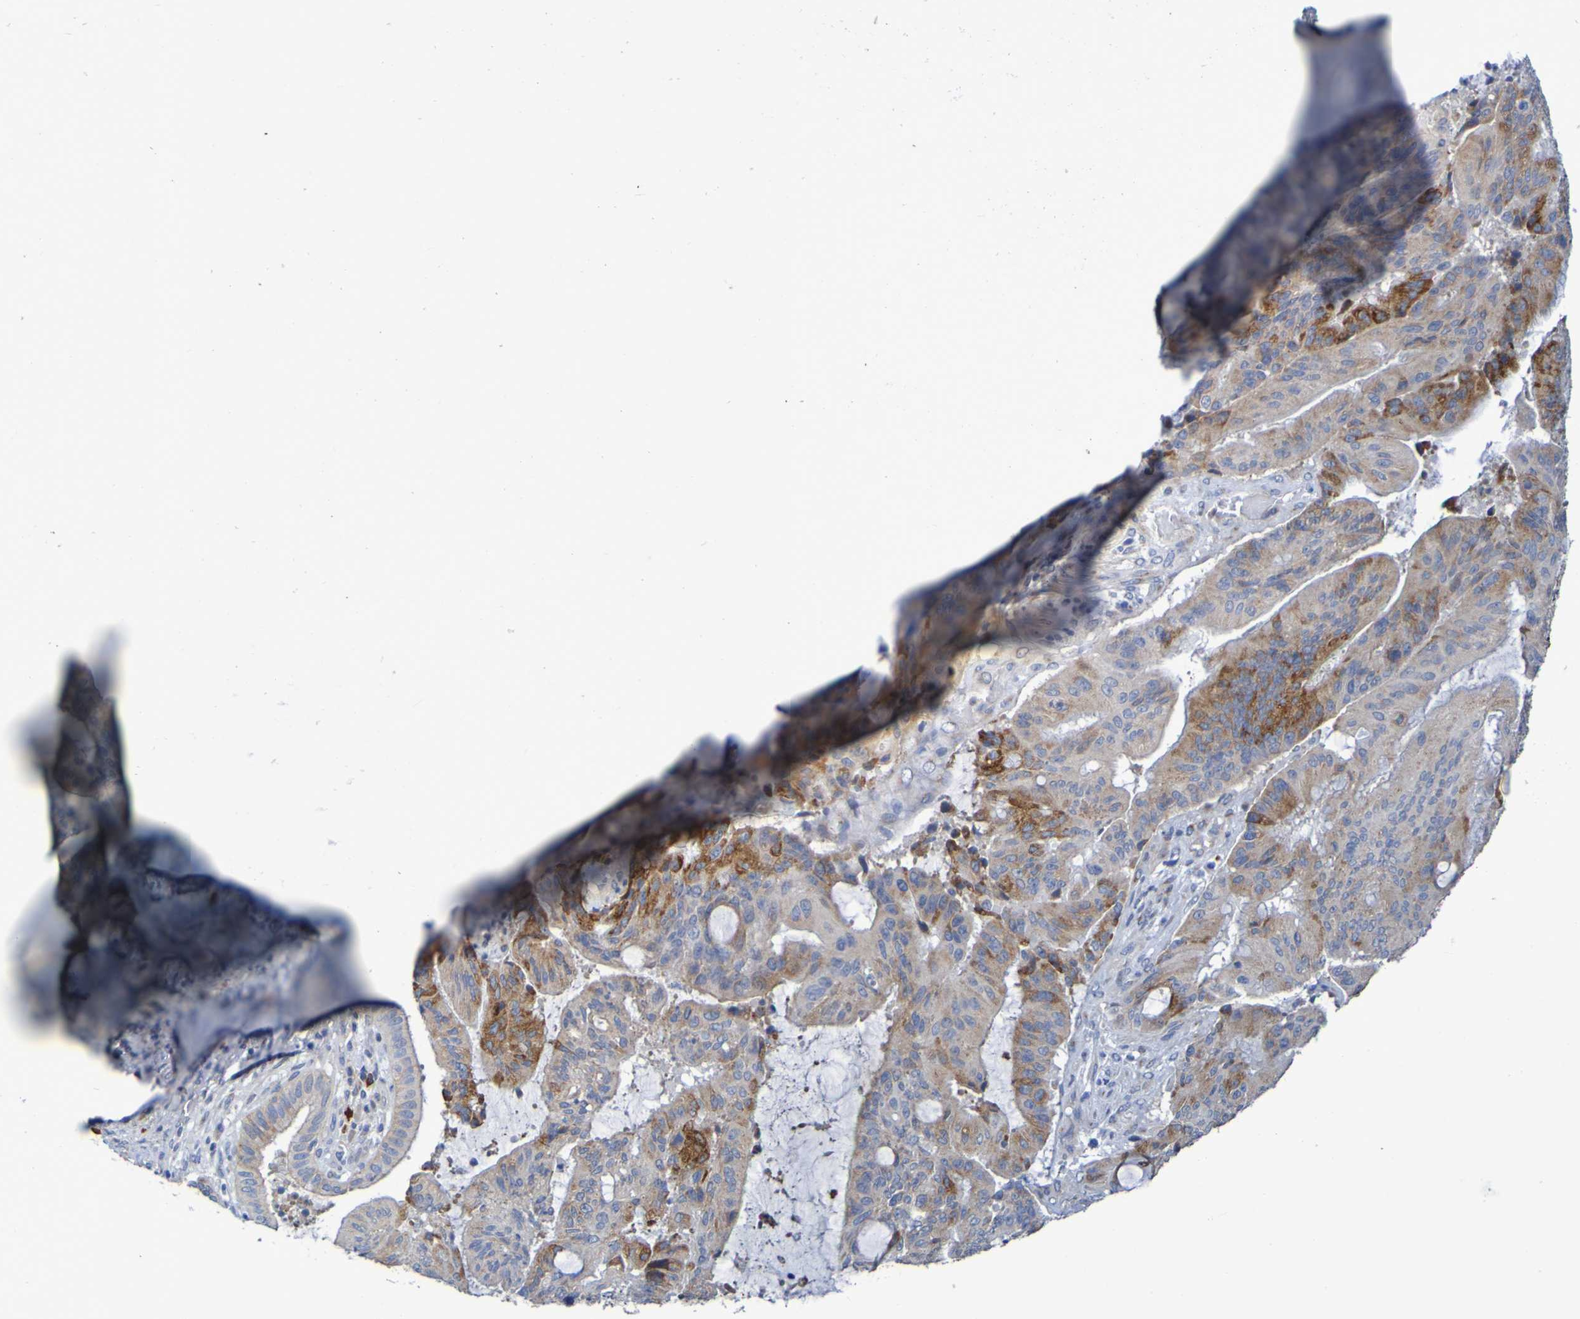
{"staining": {"intensity": "moderate", "quantity": "25%-75%", "location": "cytoplasmic/membranous"}, "tissue": "liver cancer", "cell_type": "Tumor cells", "image_type": "cancer", "snomed": [{"axis": "morphology", "description": "Cholangiocarcinoma"}, {"axis": "topography", "description": "Liver"}], "caption": "DAB immunohistochemical staining of liver cholangiocarcinoma reveals moderate cytoplasmic/membranous protein expression in approximately 25%-75% of tumor cells.", "gene": "C11orf24", "patient": {"sex": "female", "age": 73}}